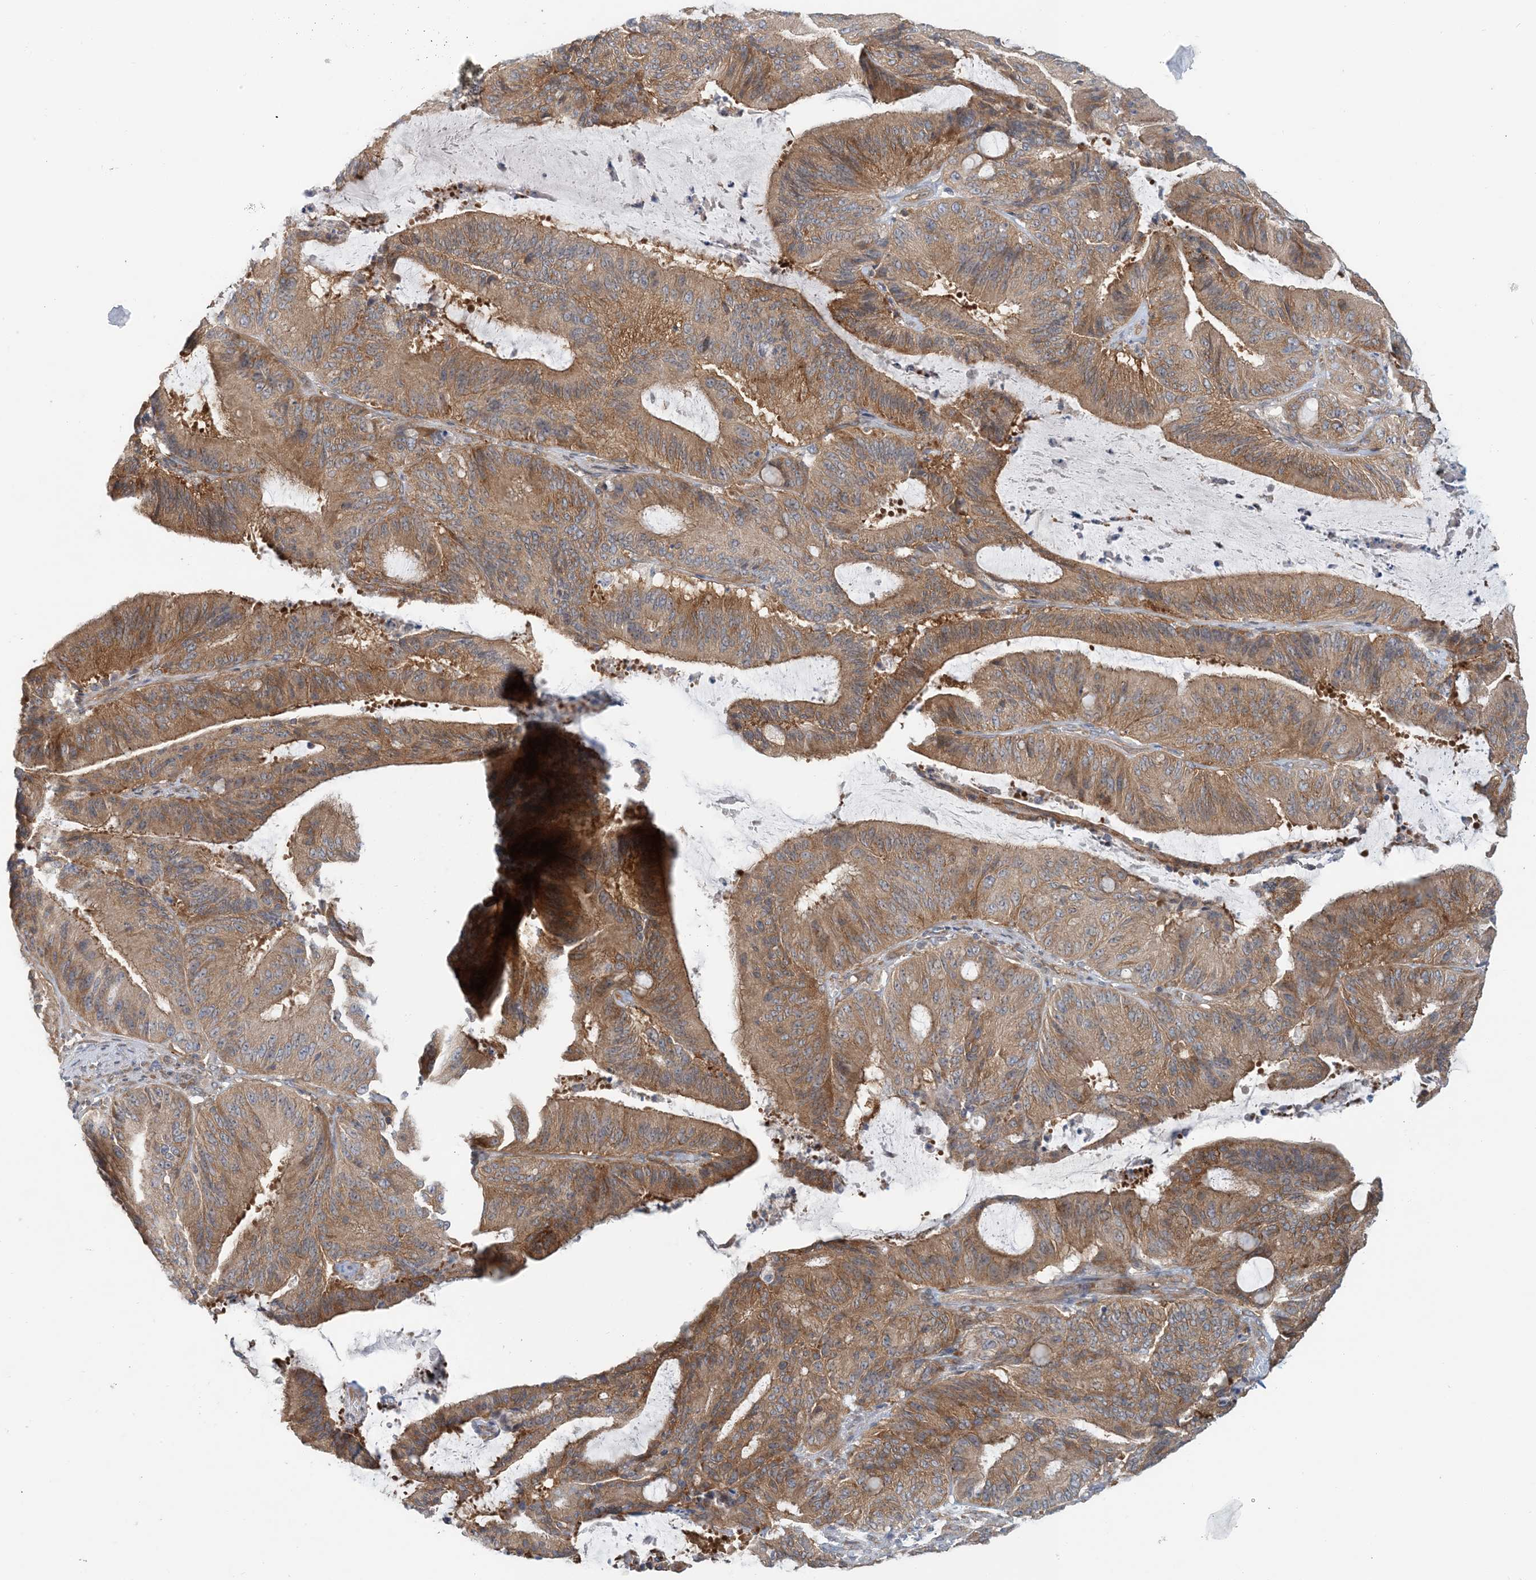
{"staining": {"intensity": "moderate", "quantity": ">75%", "location": "cytoplasmic/membranous"}, "tissue": "liver cancer", "cell_type": "Tumor cells", "image_type": "cancer", "snomed": [{"axis": "morphology", "description": "Normal tissue, NOS"}, {"axis": "morphology", "description": "Cholangiocarcinoma"}, {"axis": "topography", "description": "Liver"}, {"axis": "topography", "description": "Peripheral nerve tissue"}], "caption": "Liver cancer stained for a protein (brown) demonstrates moderate cytoplasmic/membranous positive expression in about >75% of tumor cells.", "gene": "ATP13A2", "patient": {"sex": "female", "age": 73}}